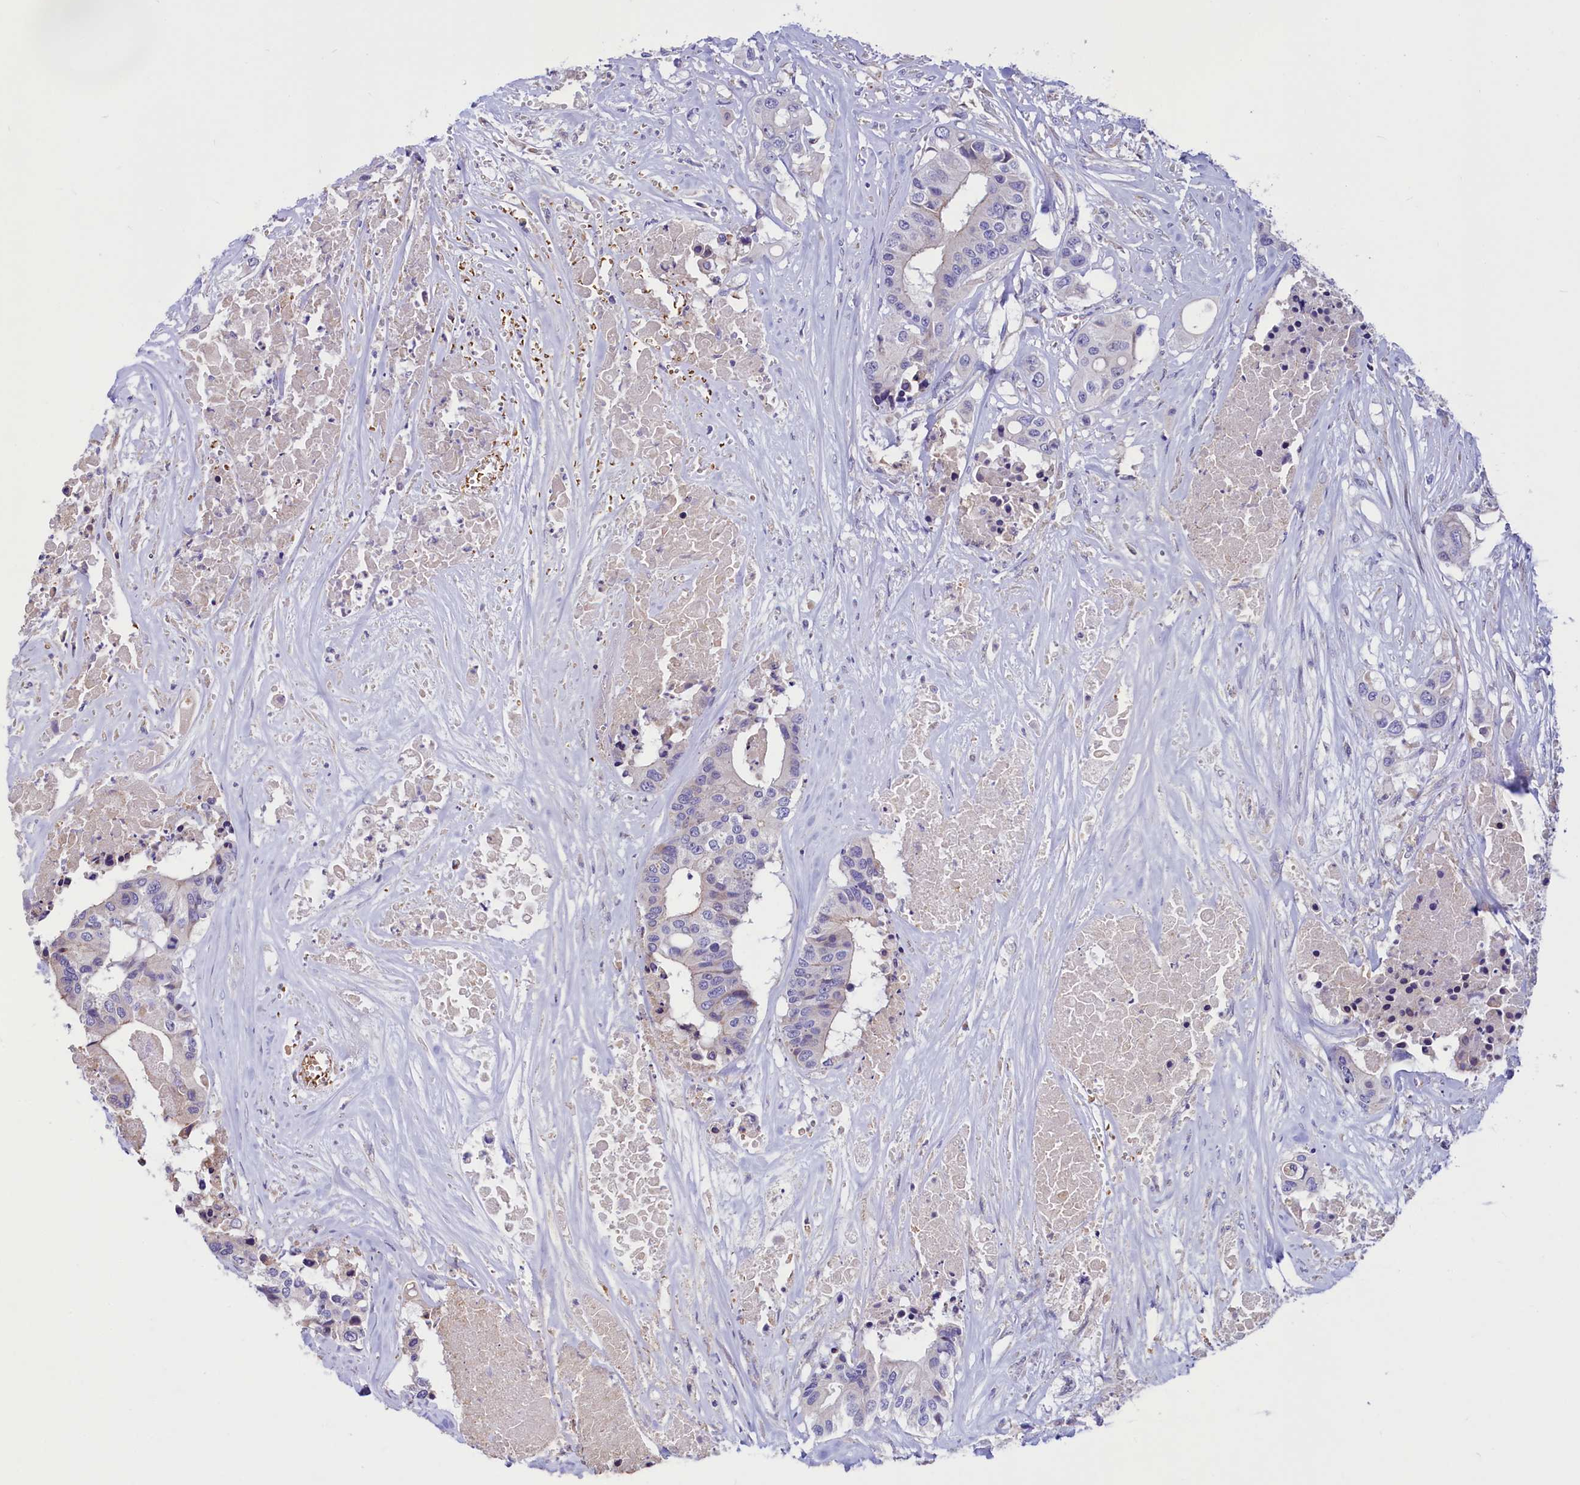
{"staining": {"intensity": "negative", "quantity": "none", "location": "none"}, "tissue": "colorectal cancer", "cell_type": "Tumor cells", "image_type": "cancer", "snomed": [{"axis": "morphology", "description": "Adenocarcinoma, NOS"}, {"axis": "topography", "description": "Colon"}], "caption": "This is a photomicrograph of IHC staining of adenocarcinoma (colorectal), which shows no expression in tumor cells.", "gene": "HPS6", "patient": {"sex": "male", "age": 77}}